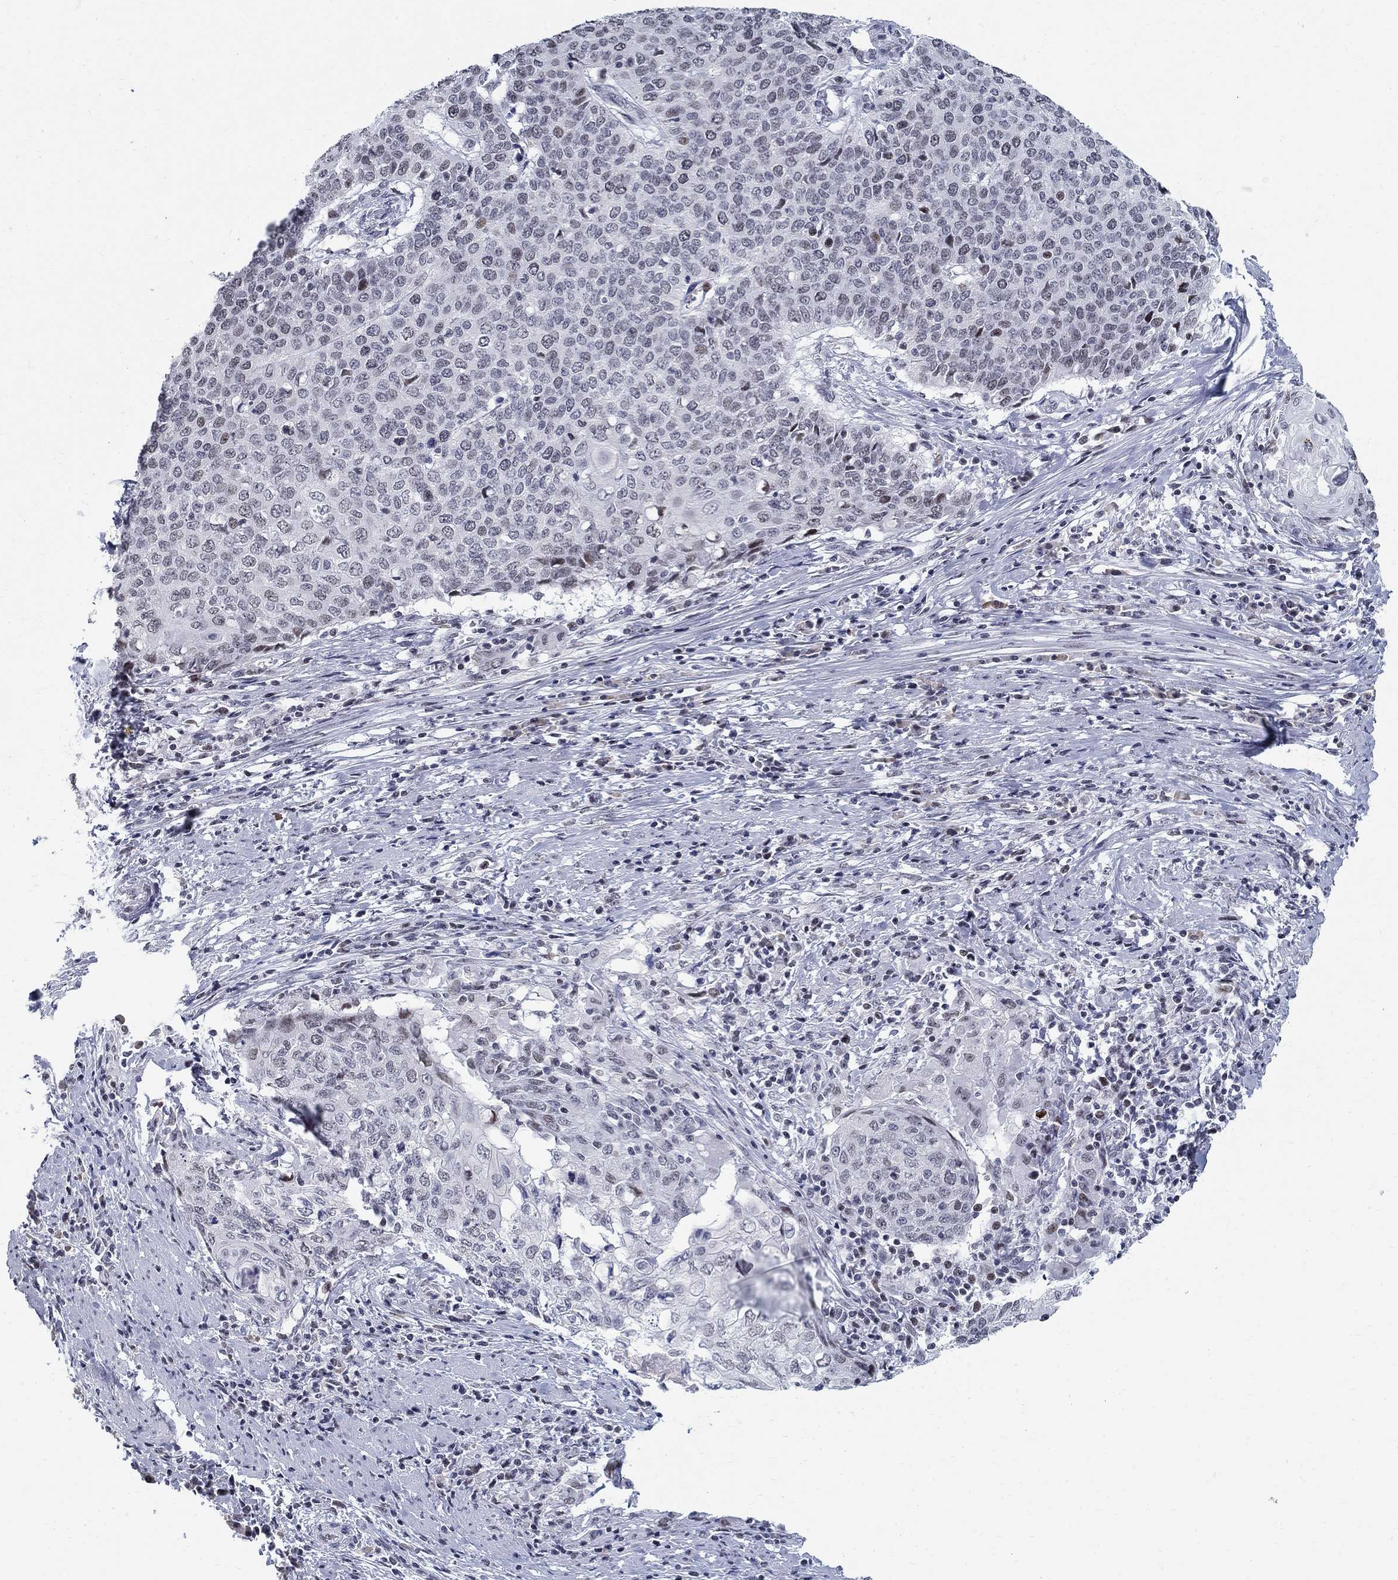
{"staining": {"intensity": "weak", "quantity": "<25%", "location": "nuclear"}, "tissue": "cervical cancer", "cell_type": "Tumor cells", "image_type": "cancer", "snomed": [{"axis": "morphology", "description": "Squamous cell carcinoma, NOS"}, {"axis": "topography", "description": "Cervix"}], "caption": "An image of human squamous cell carcinoma (cervical) is negative for staining in tumor cells. (DAB (3,3'-diaminobenzidine) immunohistochemistry (IHC) visualized using brightfield microscopy, high magnification).", "gene": "BHLHE22", "patient": {"sex": "female", "age": 39}}